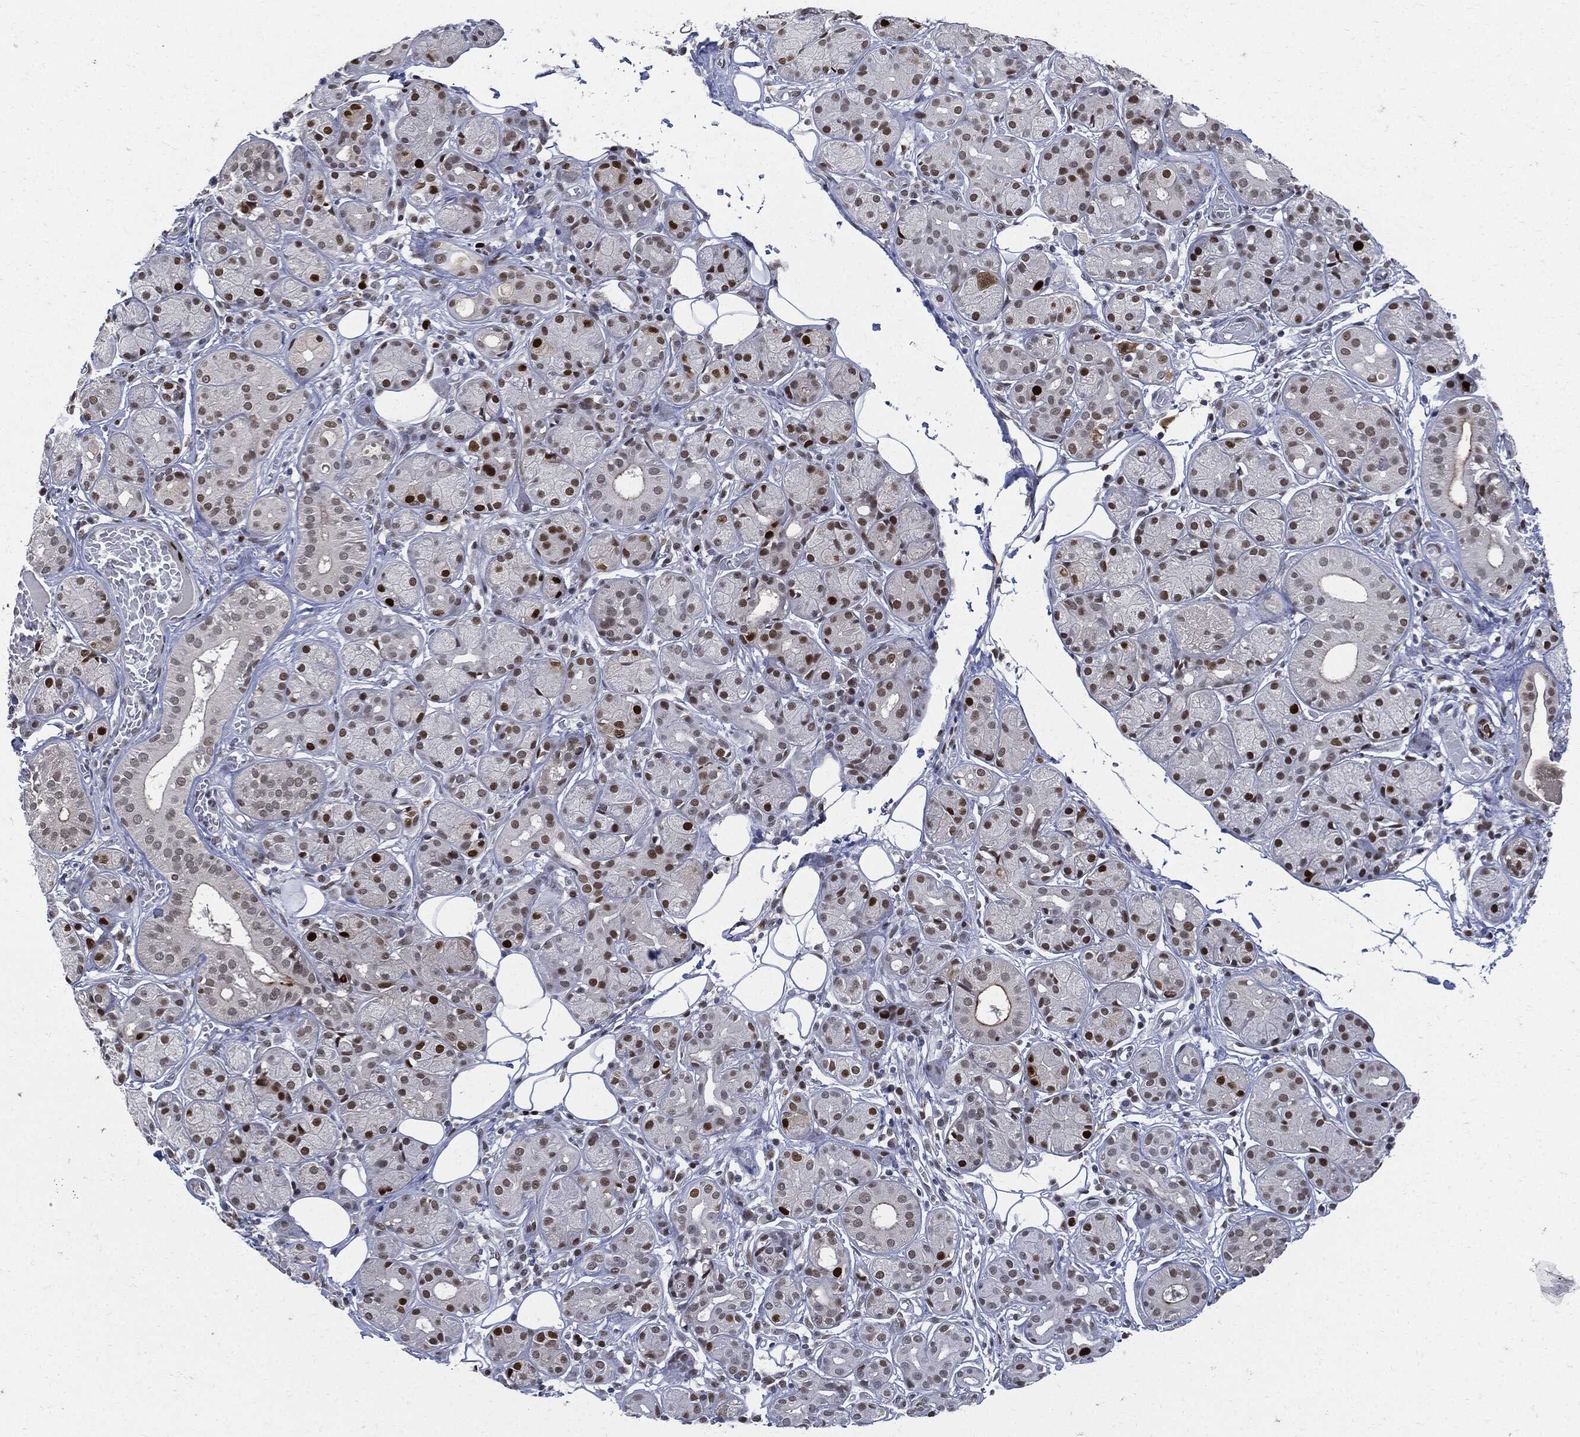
{"staining": {"intensity": "strong", "quantity": "<25%", "location": "nuclear"}, "tissue": "salivary gland", "cell_type": "Glandular cells", "image_type": "normal", "snomed": [{"axis": "morphology", "description": "Normal tissue, NOS"}, {"axis": "topography", "description": "Salivary gland"}], "caption": "A brown stain shows strong nuclear staining of a protein in glandular cells of unremarkable human salivary gland. The staining was performed using DAB (3,3'-diaminobenzidine), with brown indicating positive protein expression. Nuclei are stained blue with hematoxylin.", "gene": "PCNA", "patient": {"sex": "male", "age": 71}}